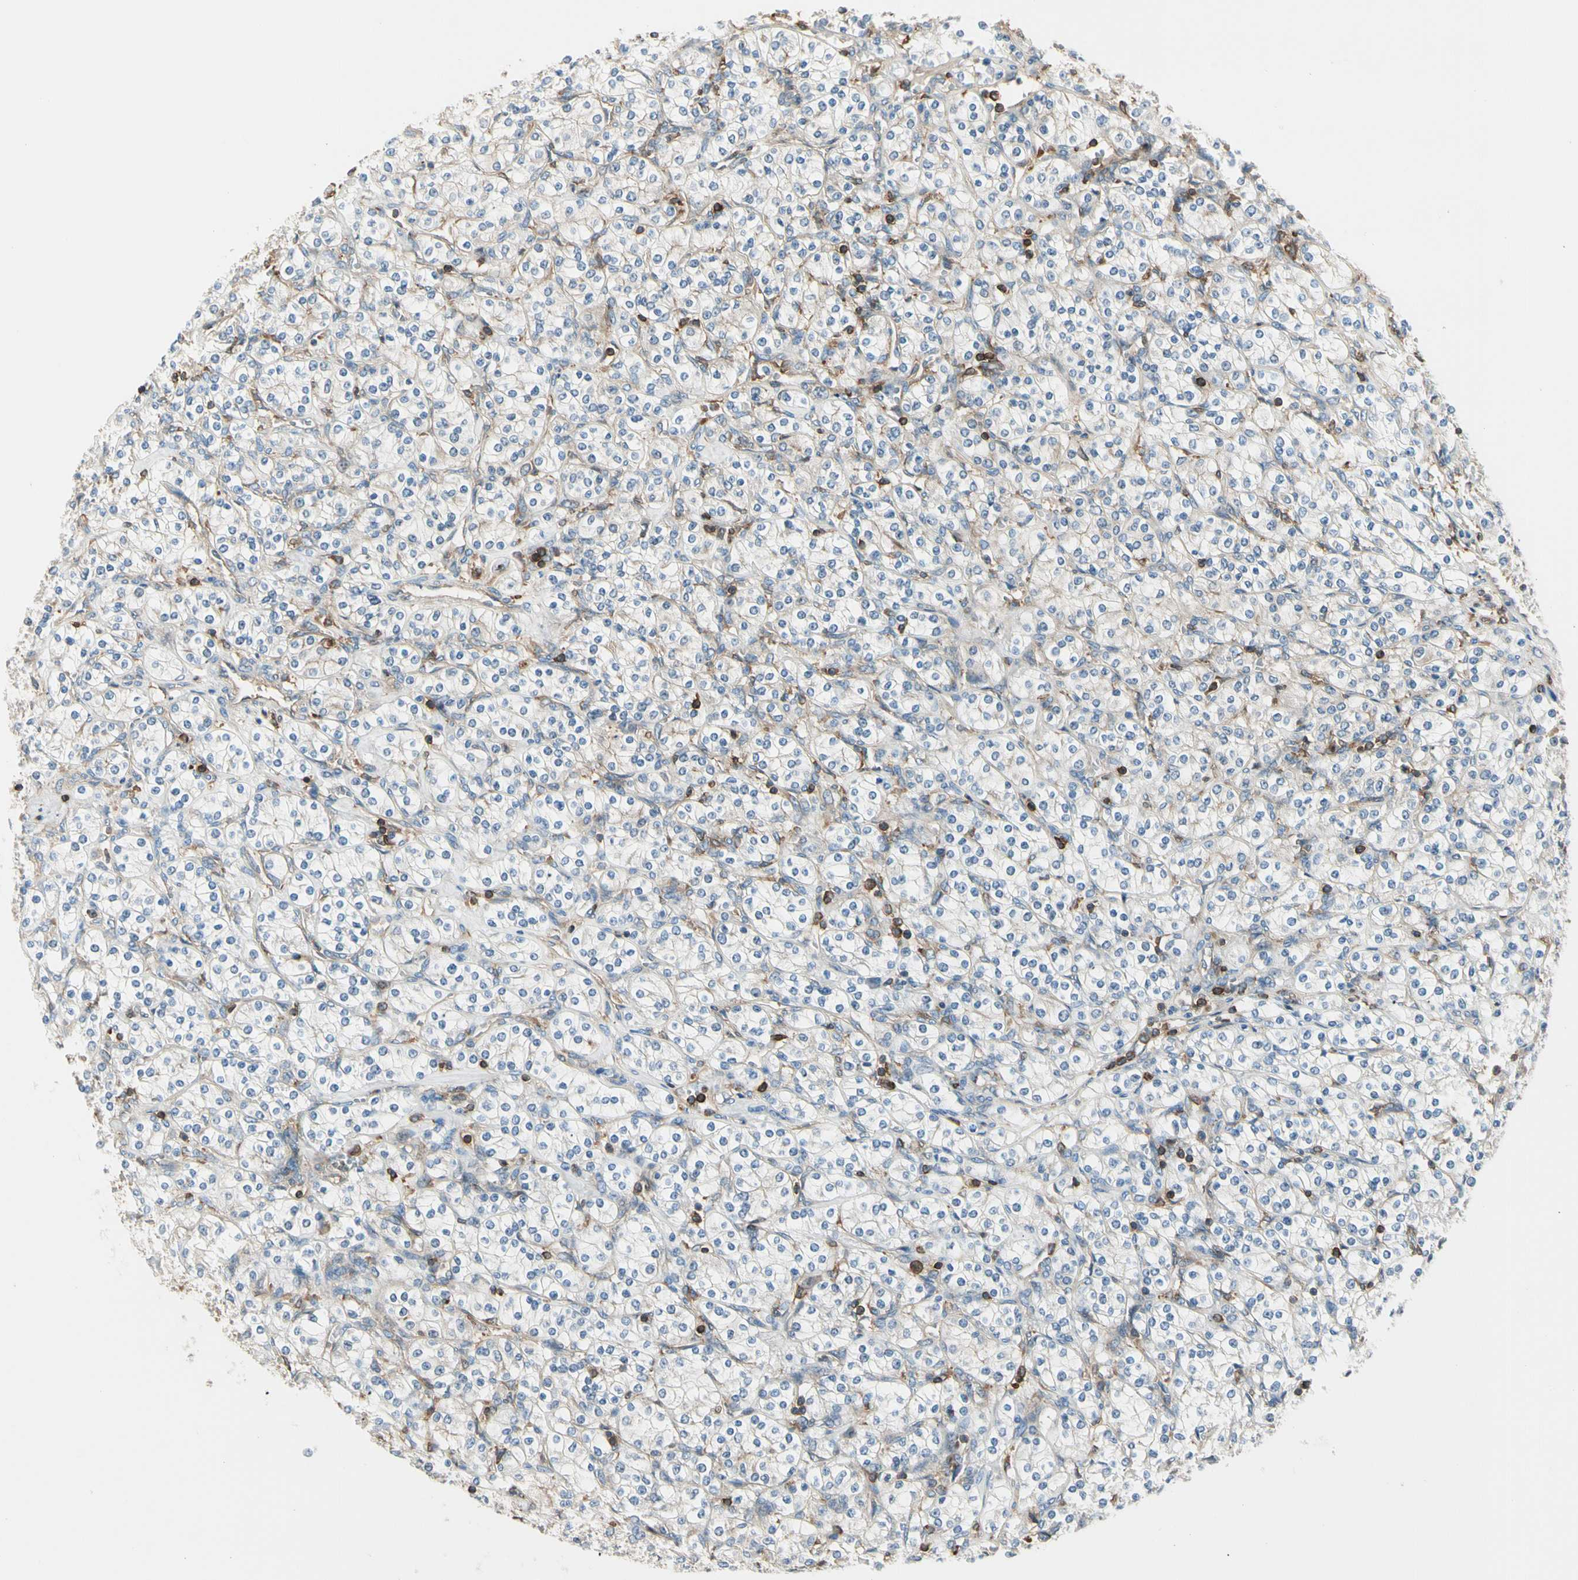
{"staining": {"intensity": "weak", "quantity": "<25%", "location": "cytoplasmic/membranous"}, "tissue": "renal cancer", "cell_type": "Tumor cells", "image_type": "cancer", "snomed": [{"axis": "morphology", "description": "Adenocarcinoma, NOS"}, {"axis": "topography", "description": "Kidney"}], "caption": "Tumor cells show no significant protein positivity in renal cancer (adenocarcinoma).", "gene": "CAPZA2", "patient": {"sex": "male", "age": 77}}